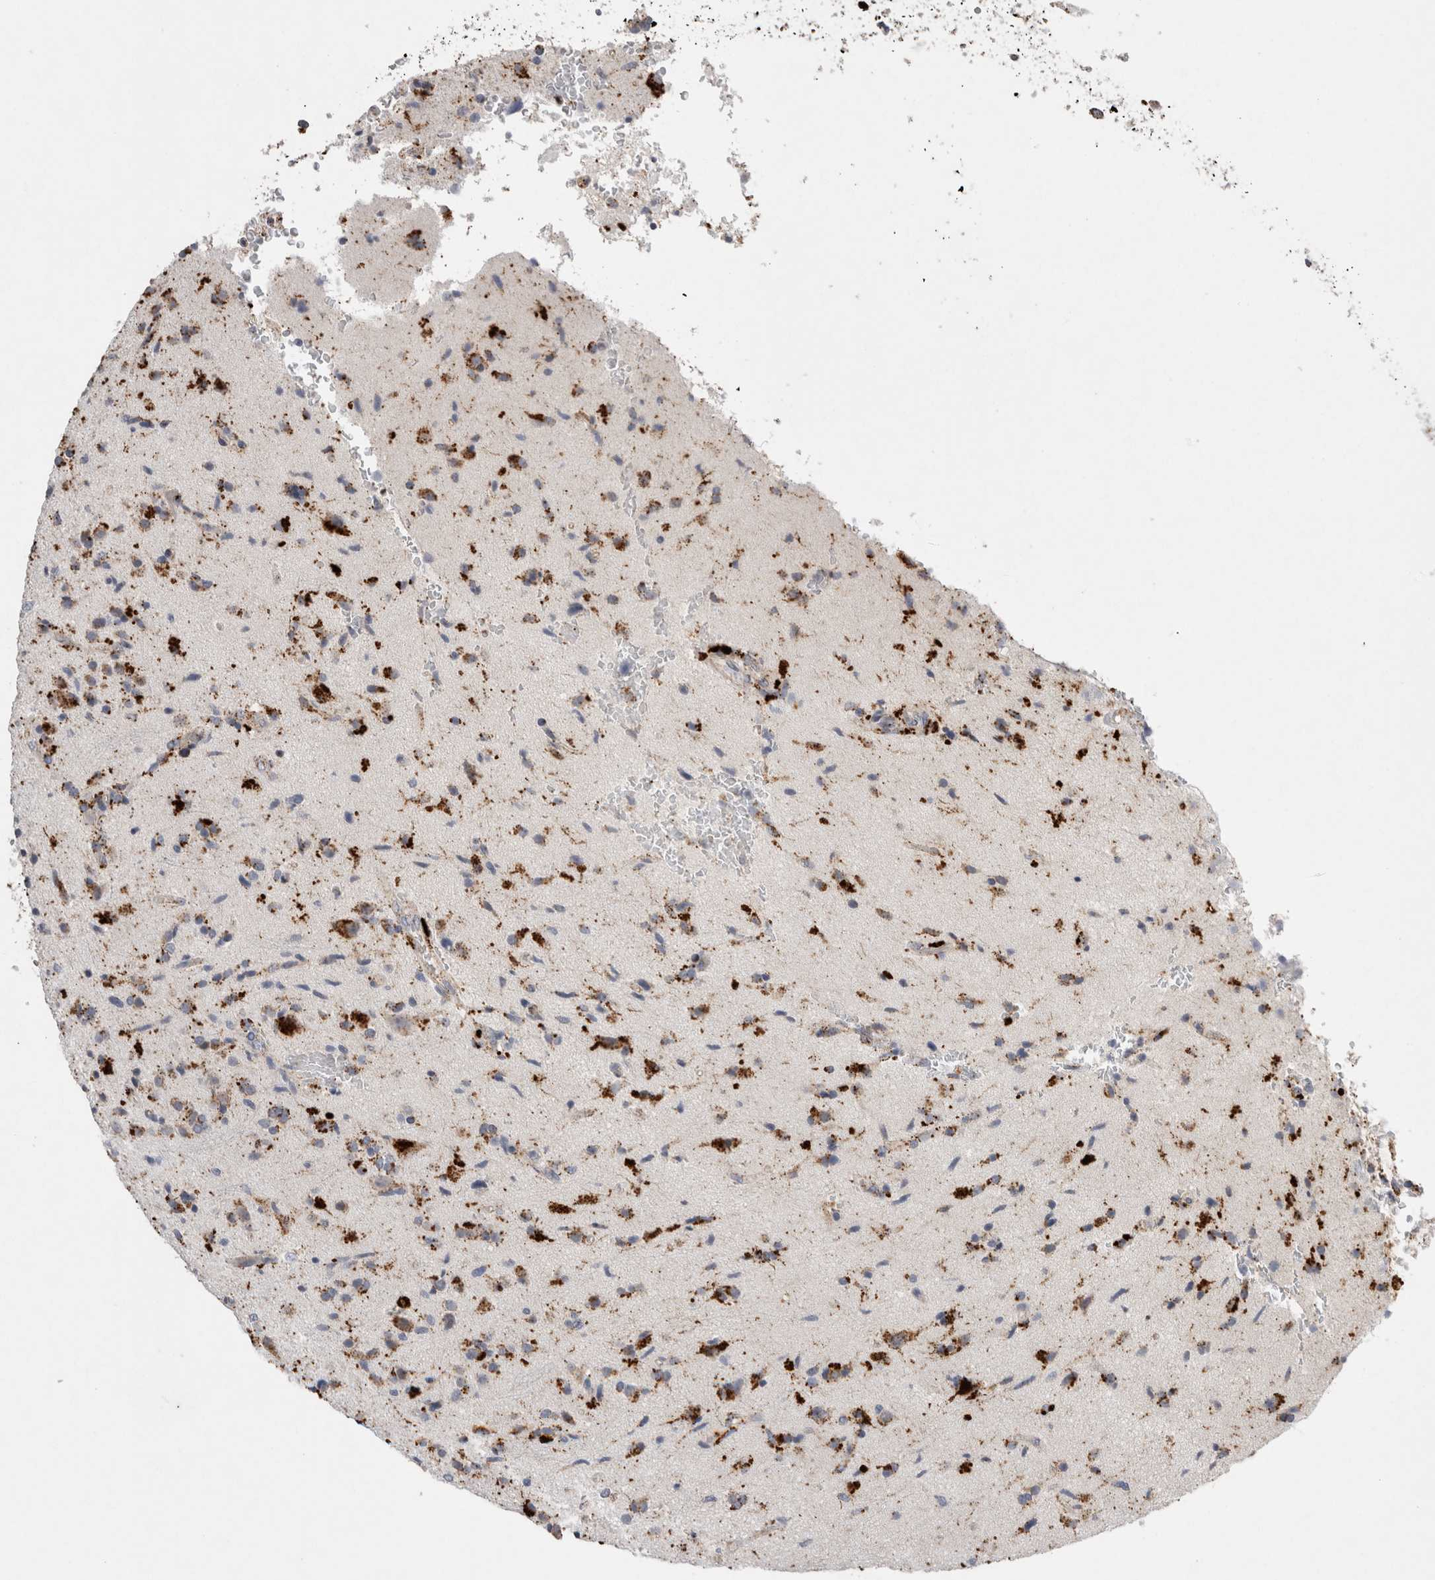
{"staining": {"intensity": "moderate", "quantity": "25%-75%", "location": "cytoplasmic/membranous"}, "tissue": "glioma", "cell_type": "Tumor cells", "image_type": "cancer", "snomed": [{"axis": "morphology", "description": "Glioma, malignant, High grade"}, {"axis": "topography", "description": "Brain"}], "caption": "The histopathology image displays staining of malignant high-grade glioma, revealing moderate cytoplasmic/membranous protein expression (brown color) within tumor cells.", "gene": "CTSA", "patient": {"sex": "male", "age": 72}}